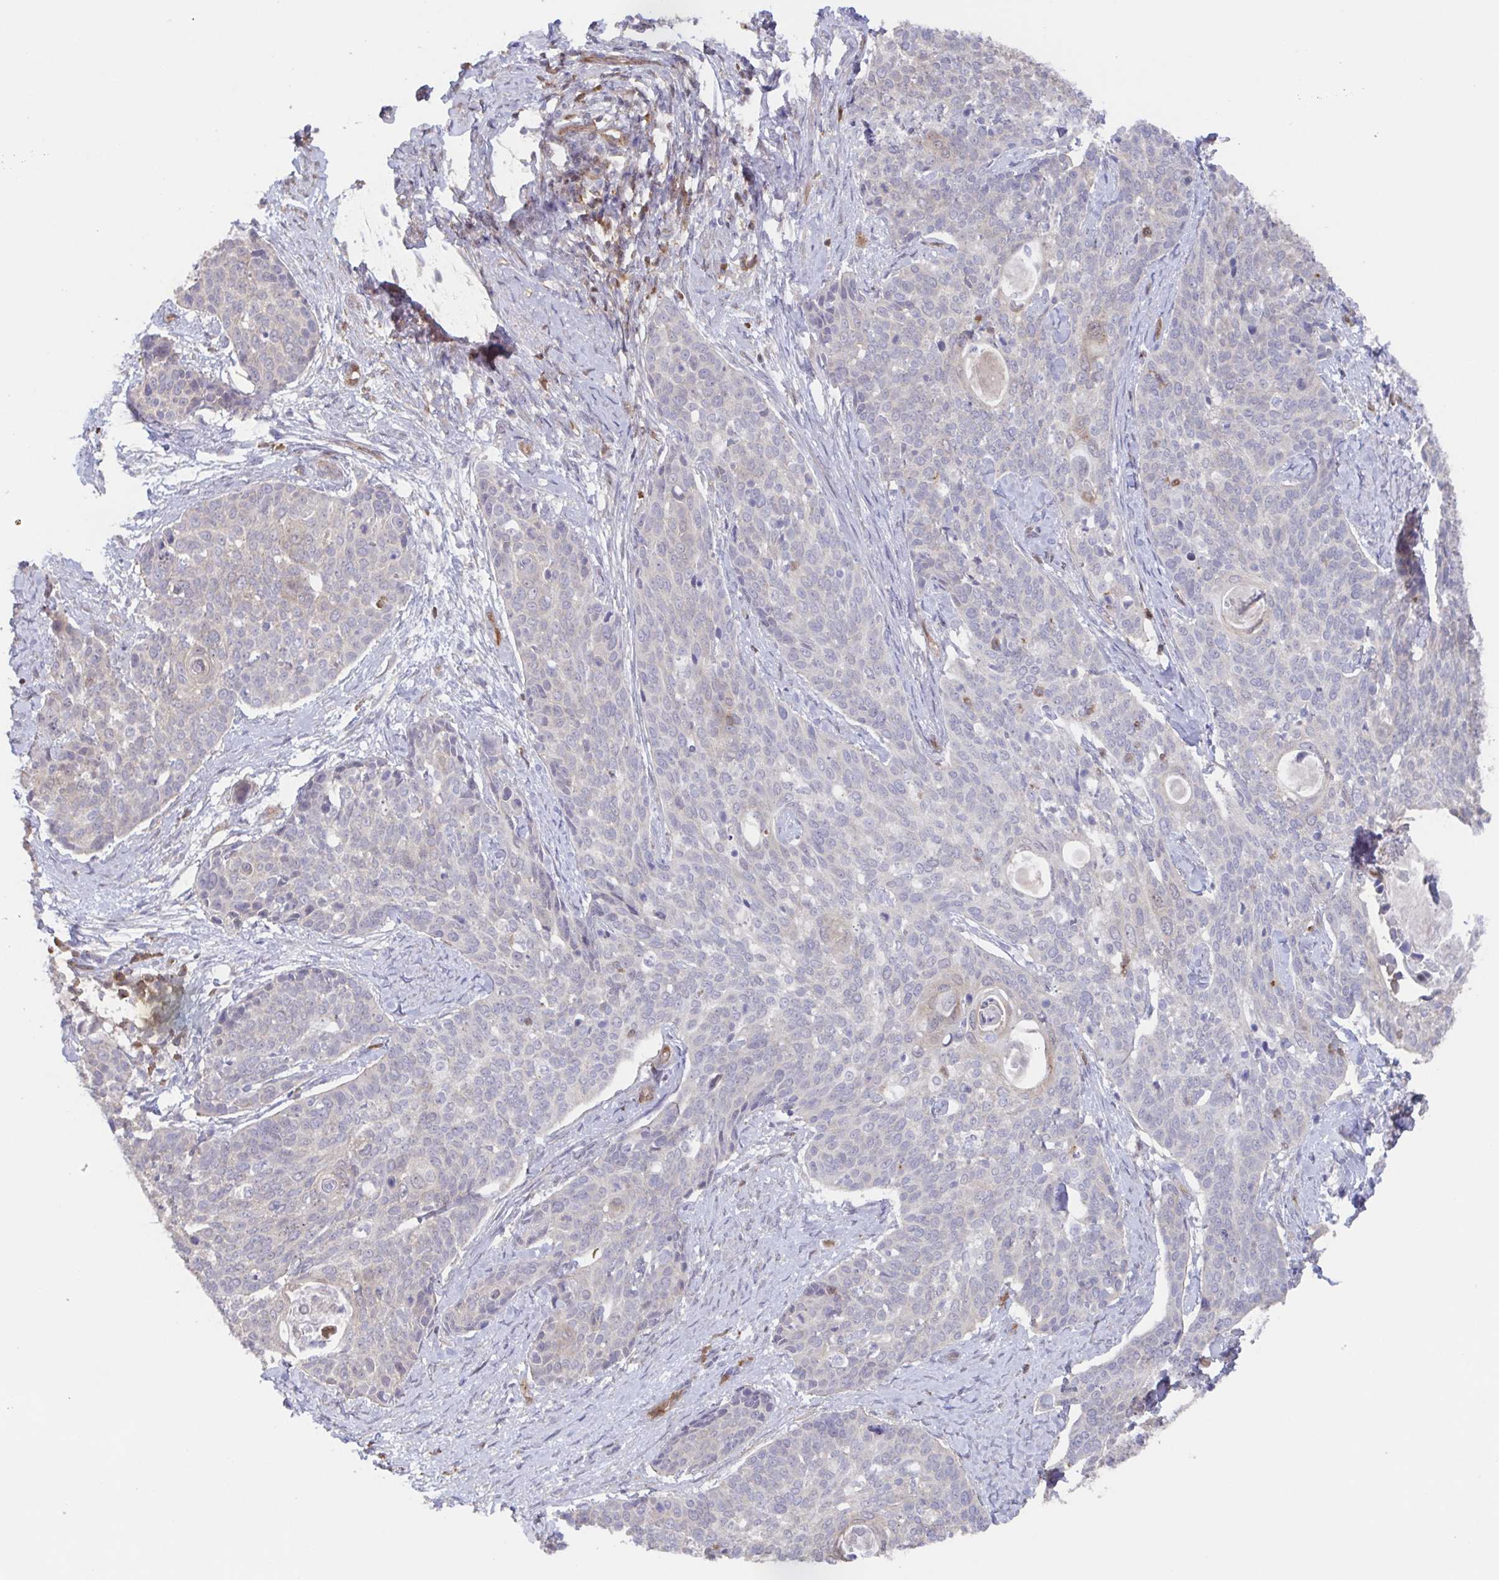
{"staining": {"intensity": "negative", "quantity": "none", "location": "none"}, "tissue": "cervical cancer", "cell_type": "Tumor cells", "image_type": "cancer", "snomed": [{"axis": "morphology", "description": "Squamous cell carcinoma, NOS"}, {"axis": "topography", "description": "Cervix"}], "caption": "Immunohistochemical staining of human squamous cell carcinoma (cervical) displays no significant expression in tumor cells. The staining was performed using DAB (3,3'-diaminobenzidine) to visualize the protein expression in brown, while the nuclei were stained in blue with hematoxylin (Magnification: 20x).", "gene": "AGFG2", "patient": {"sex": "female", "age": 69}}